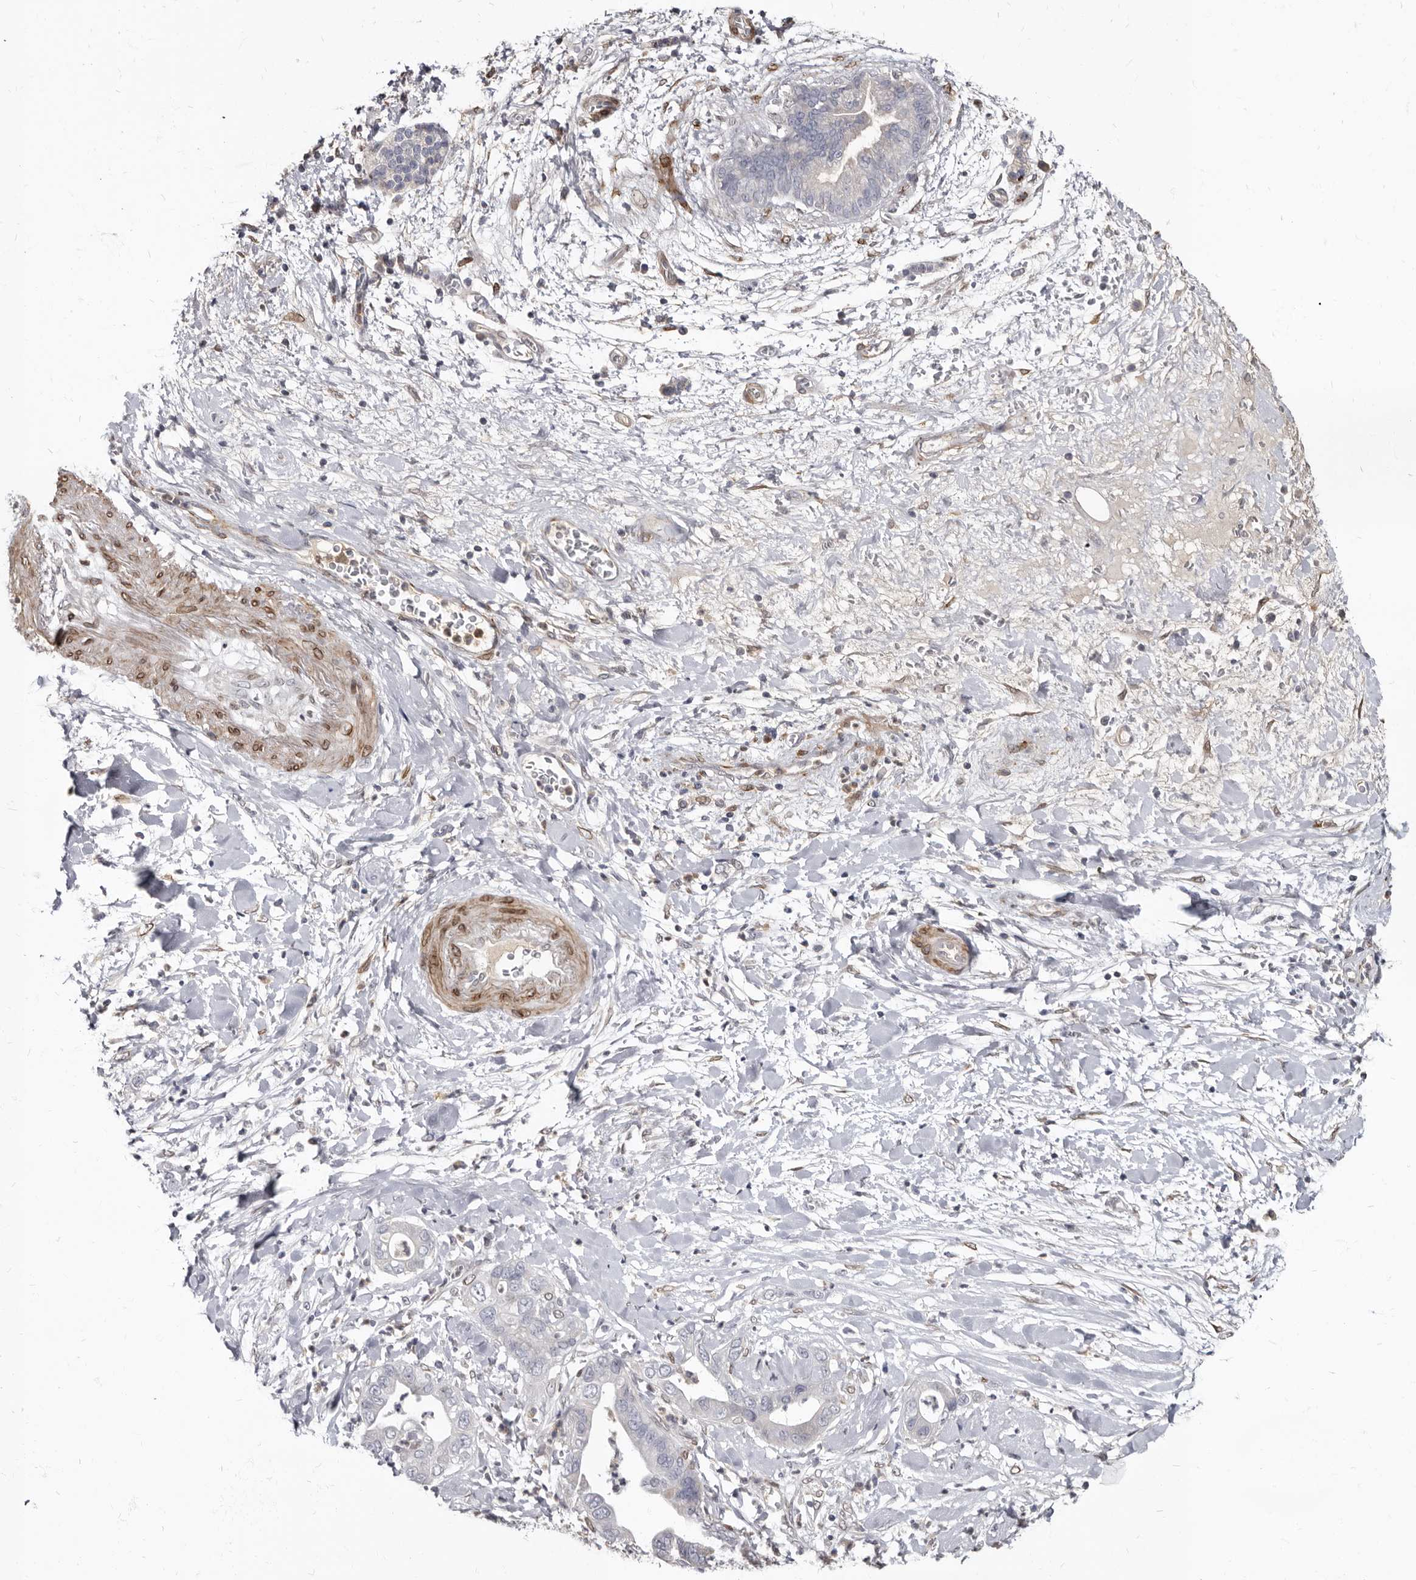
{"staining": {"intensity": "negative", "quantity": "none", "location": "none"}, "tissue": "pancreatic cancer", "cell_type": "Tumor cells", "image_type": "cancer", "snomed": [{"axis": "morphology", "description": "Adenocarcinoma, NOS"}, {"axis": "topography", "description": "Pancreas"}], "caption": "This is a micrograph of IHC staining of pancreatic cancer, which shows no expression in tumor cells.", "gene": "MRGPRF", "patient": {"sex": "female", "age": 78}}